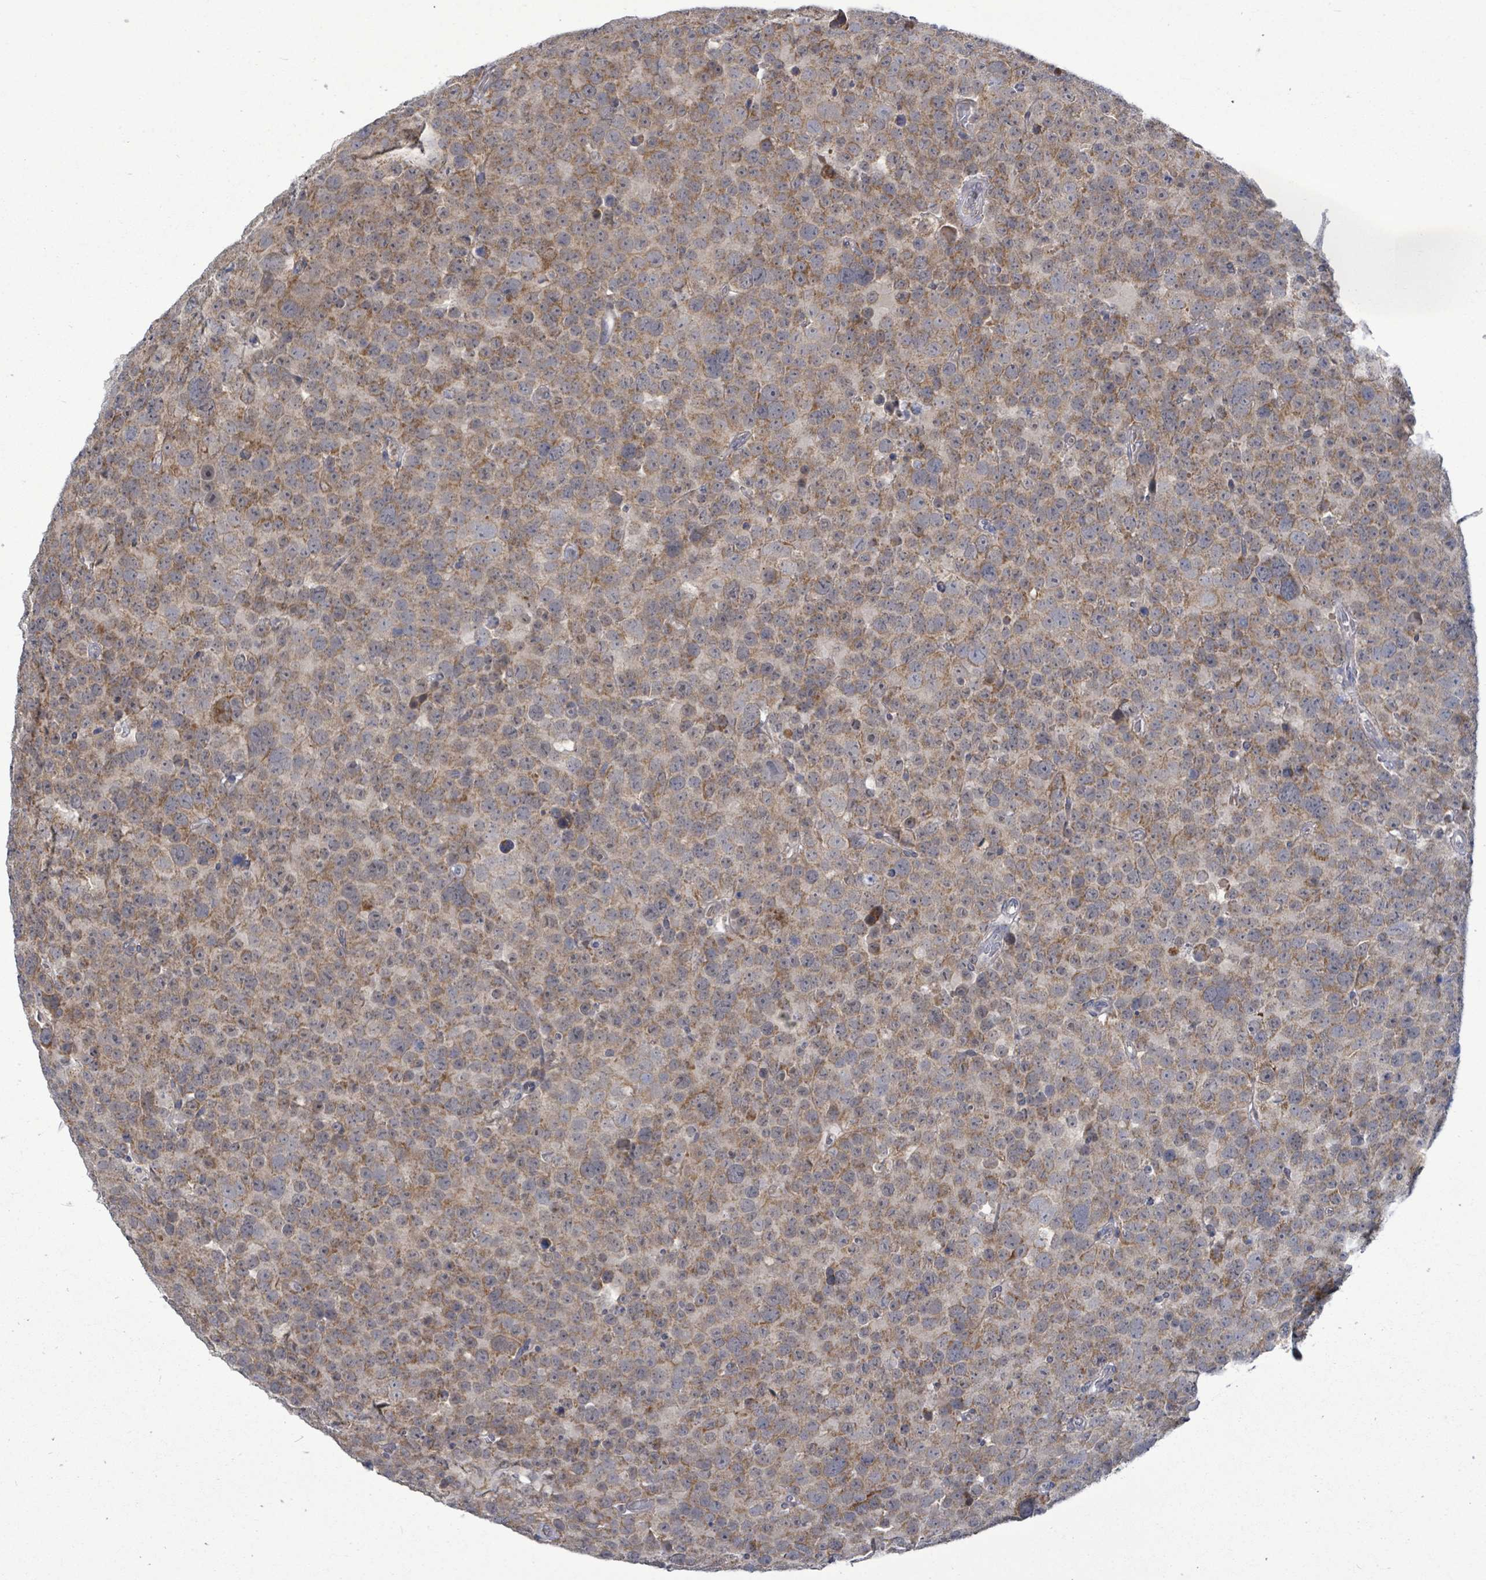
{"staining": {"intensity": "moderate", "quantity": ">75%", "location": "cytoplasmic/membranous"}, "tissue": "testis cancer", "cell_type": "Tumor cells", "image_type": "cancer", "snomed": [{"axis": "morphology", "description": "Seminoma, NOS"}, {"axis": "topography", "description": "Testis"}], "caption": "Immunohistochemical staining of human seminoma (testis) exhibits moderate cytoplasmic/membranous protein positivity in about >75% of tumor cells.", "gene": "COQ10B", "patient": {"sex": "male", "age": 71}}